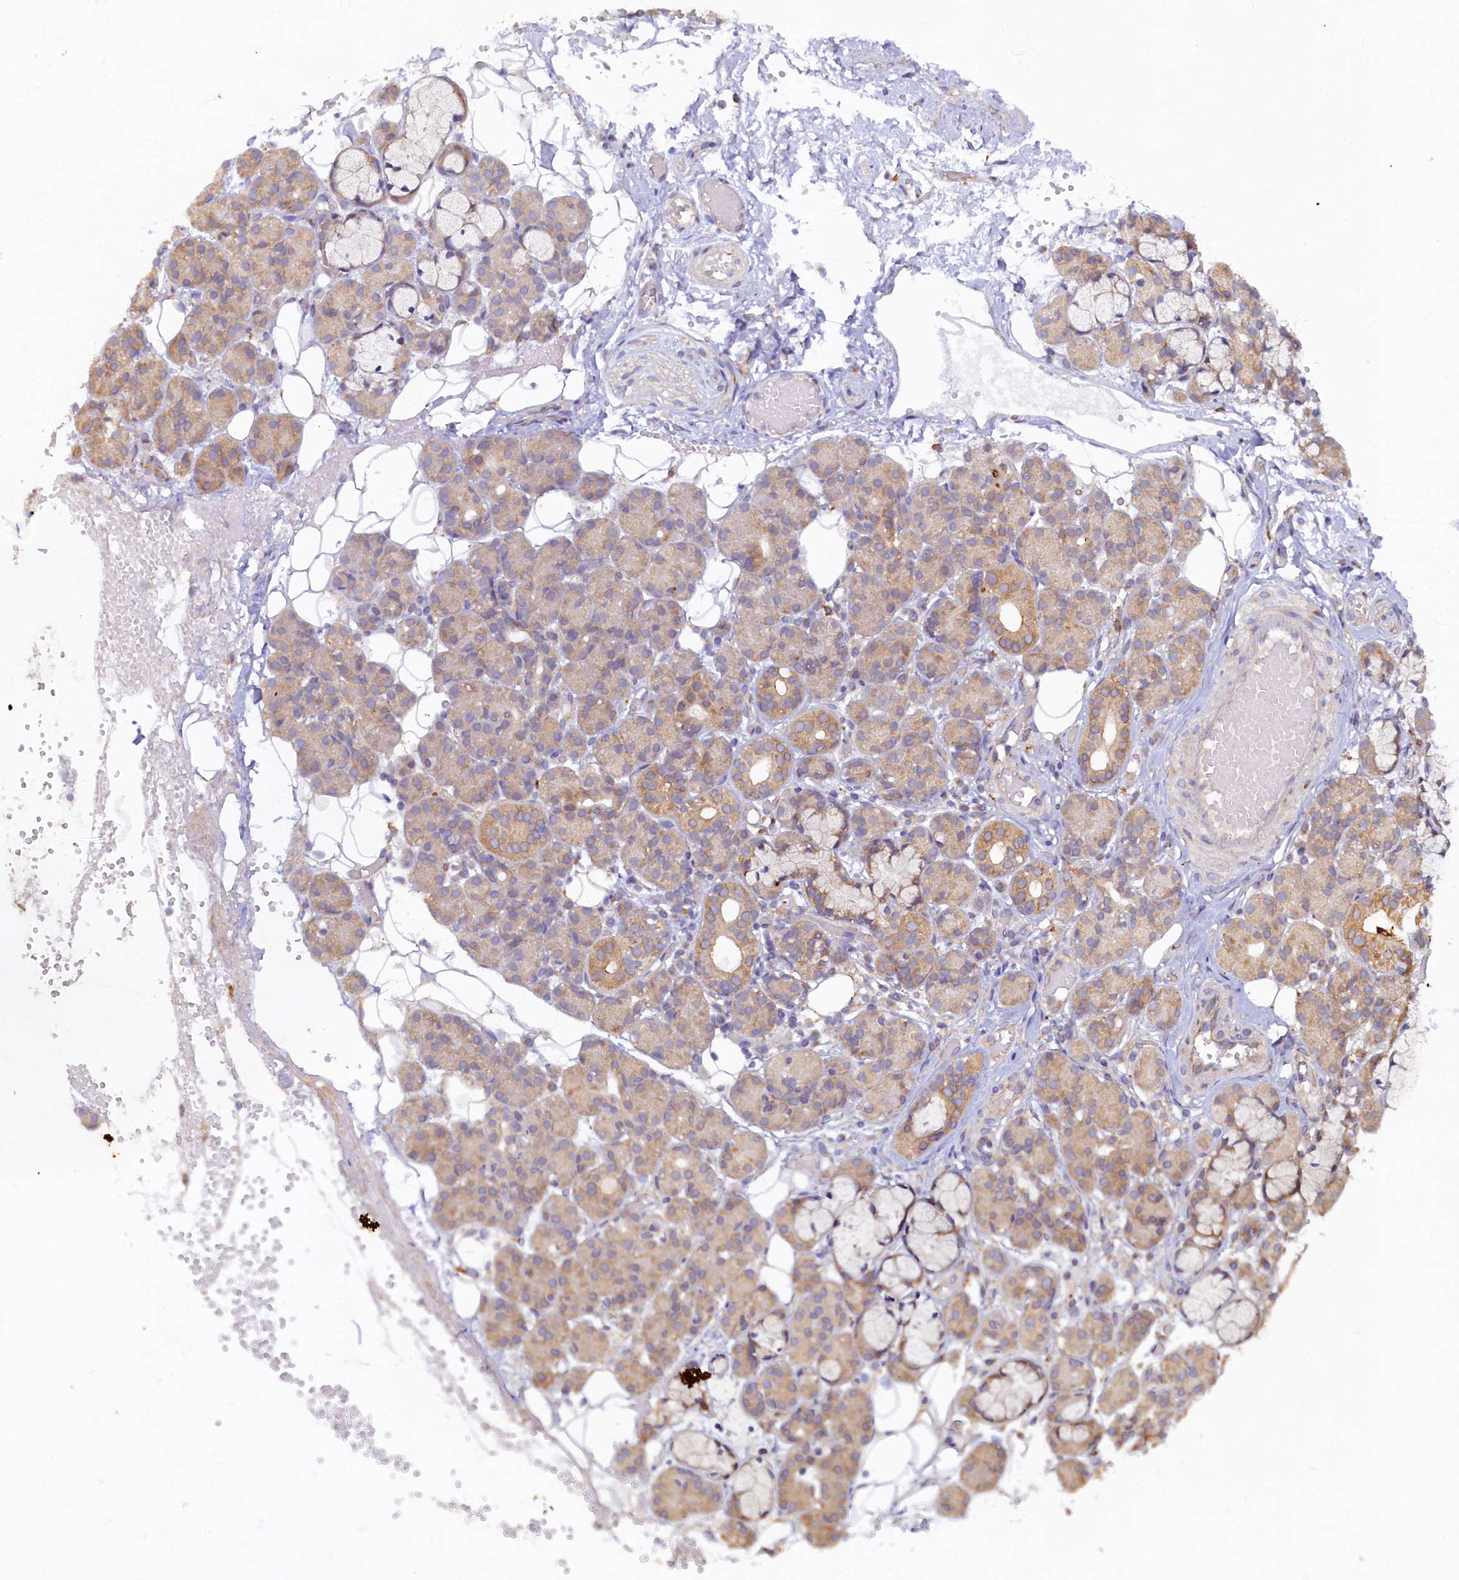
{"staining": {"intensity": "weak", "quantity": "25%-75%", "location": "cytoplasmic/membranous"}, "tissue": "salivary gland", "cell_type": "Glandular cells", "image_type": "normal", "snomed": [{"axis": "morphology", "description": "Normal tissue, NOS"}, {"axis": "topography", "description": "Salivary gland"}], "caption": "Immunohistochemical staining of benign salivary gland demonstrates 25%-75% levels of weak cytoplasmic/membranous protein positivity in about 25%-75% of glandular cells. The staining is performed using DAB brown chromogen to label protein expression. The nuclei are counter-stained blue using hematoxylin.", "gene": "STX12", "patient": {"sex": "male", "age": 63}}